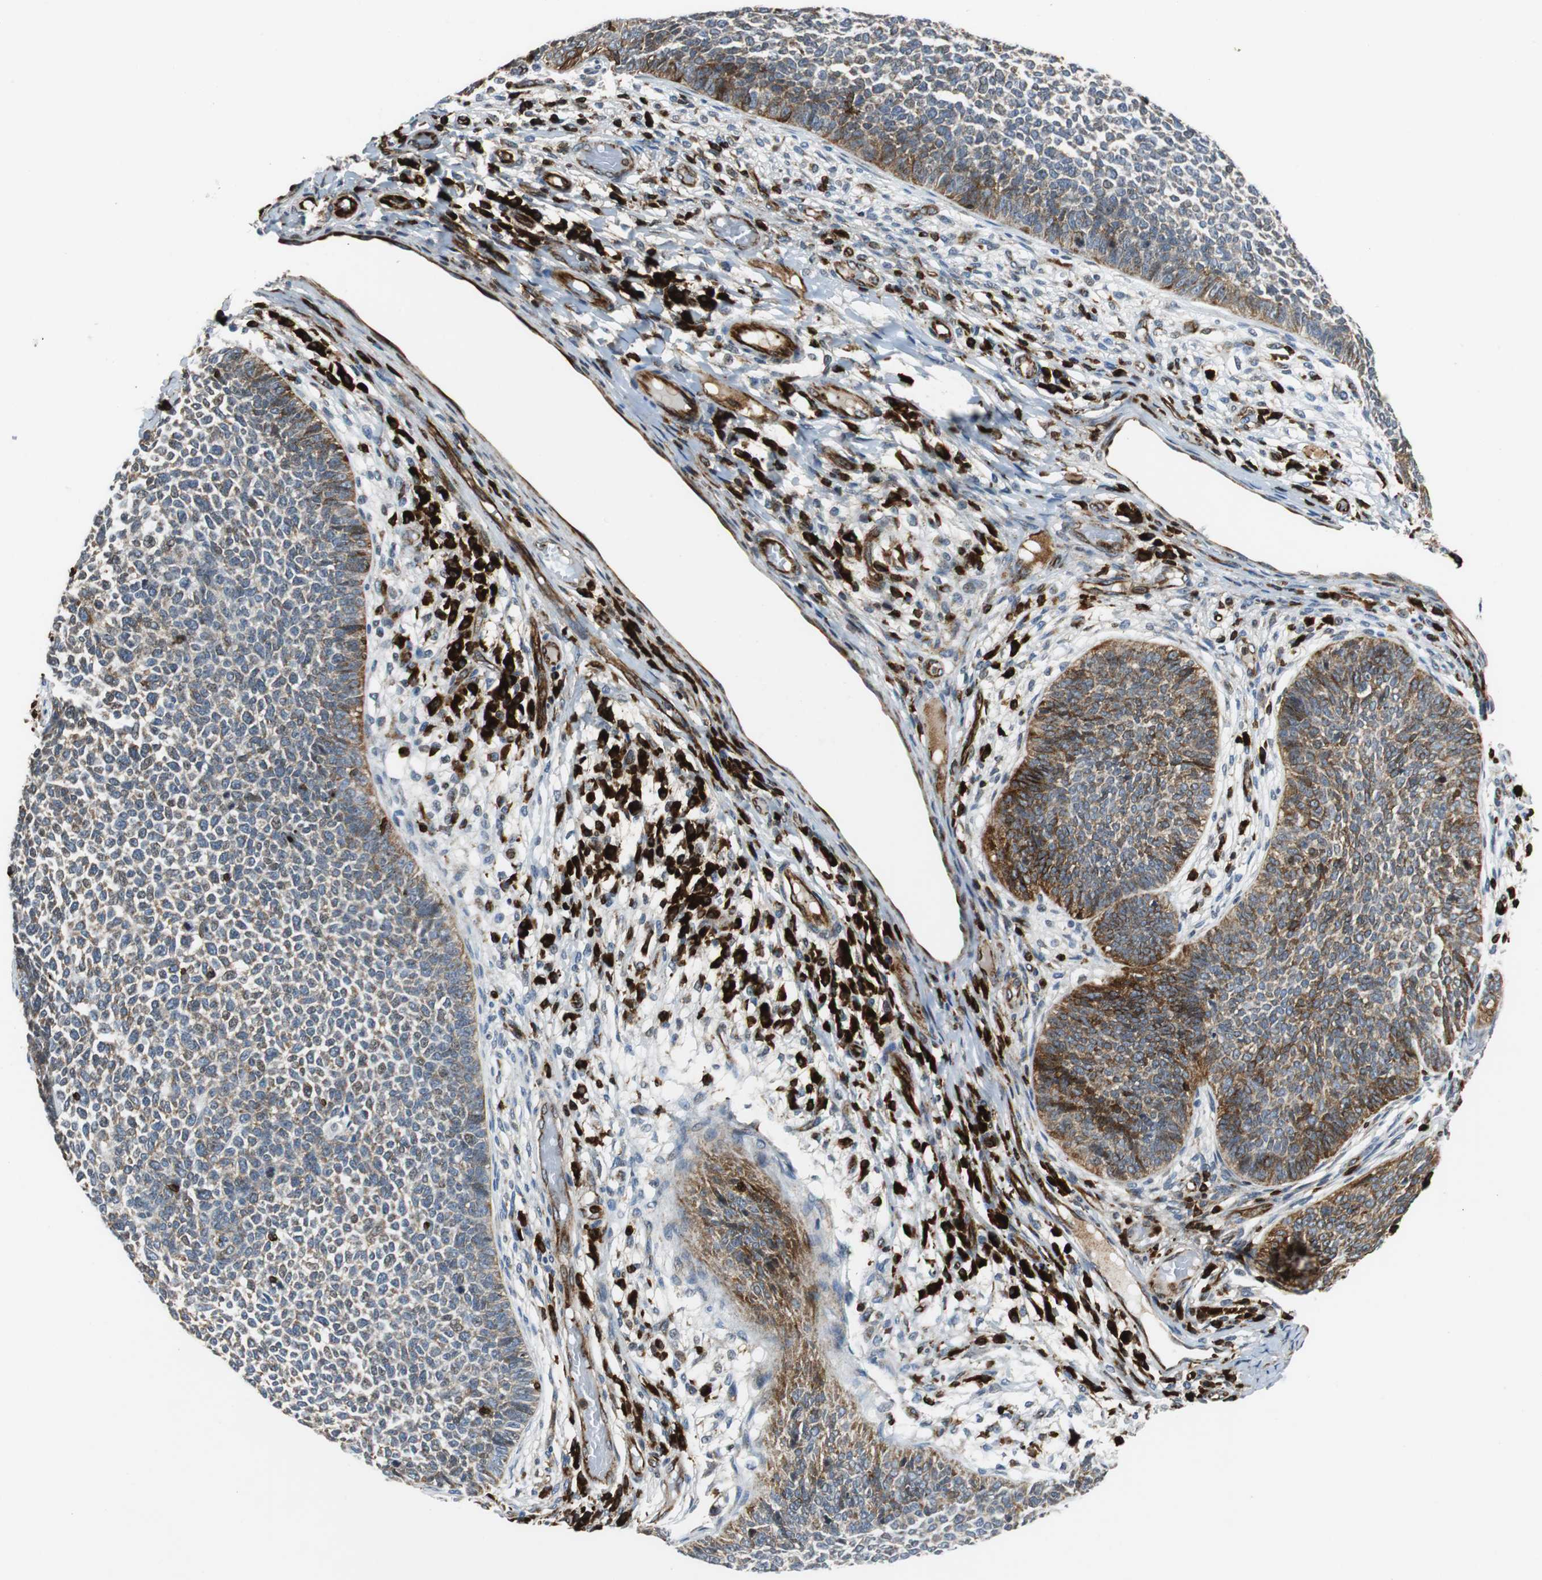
{"staining": {"intensity": "strong", "quantity": ">75%", "location": "cytoplasmic/membranous"}, "tissue": "skin cancer", "cell_type": "Tumor cells", "image_type": "cancer", "snomed": [{"axis": "morphology", "description": "Basal cell carcinoma"}, {"axis": "topography", "description": "Skin"}], "caption": "Skin cancer (basal cell carcinoma) stained with a protein marker demonstrates strong staining in tumor cells.", "gene": "TUBA4A", "patient": {"sex": "female", "age": 84}}